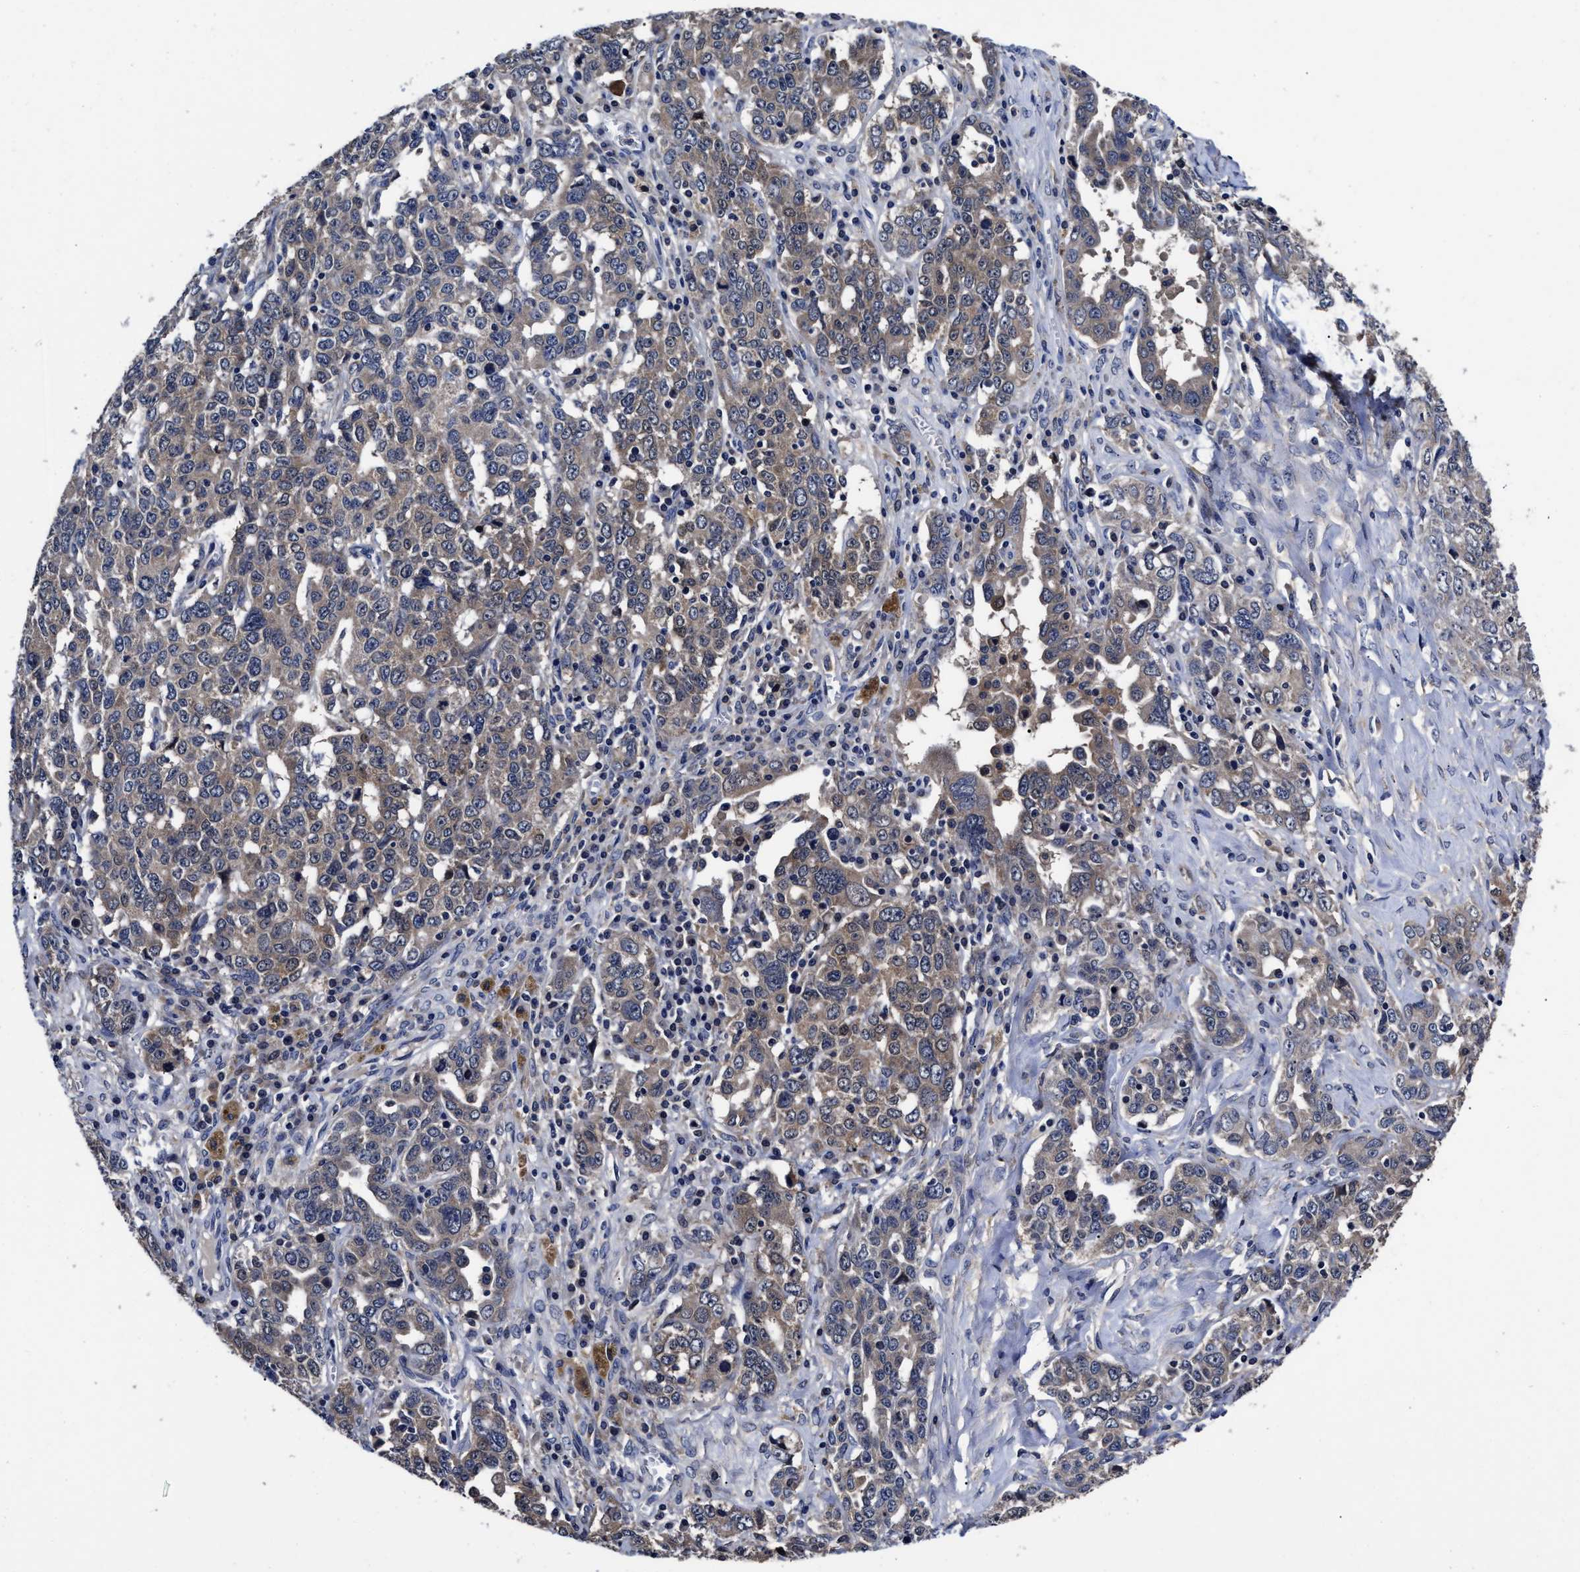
{"staining": {"intensity": "weak", "quantity": ">75%", "location": "cytoplasmic/membranous"}, "tissue": "ovarian cancer", "cell_type": "Tumor cells", "image_type": "cancer", "snomed": [{"axis": "morphology", "description": "Carcinoma, endometroid"}, {"axis": "topography", "description": "Ovary"}], "caption": "An IHC micrograph of tumor tissue is shown. Protein staining in brown highlights weak cytoplasmic/membranous positivity in ovarian cancer within tumor cells.", "gene": "SOCS5", "patient": {"sex": "female", "age": 62}}